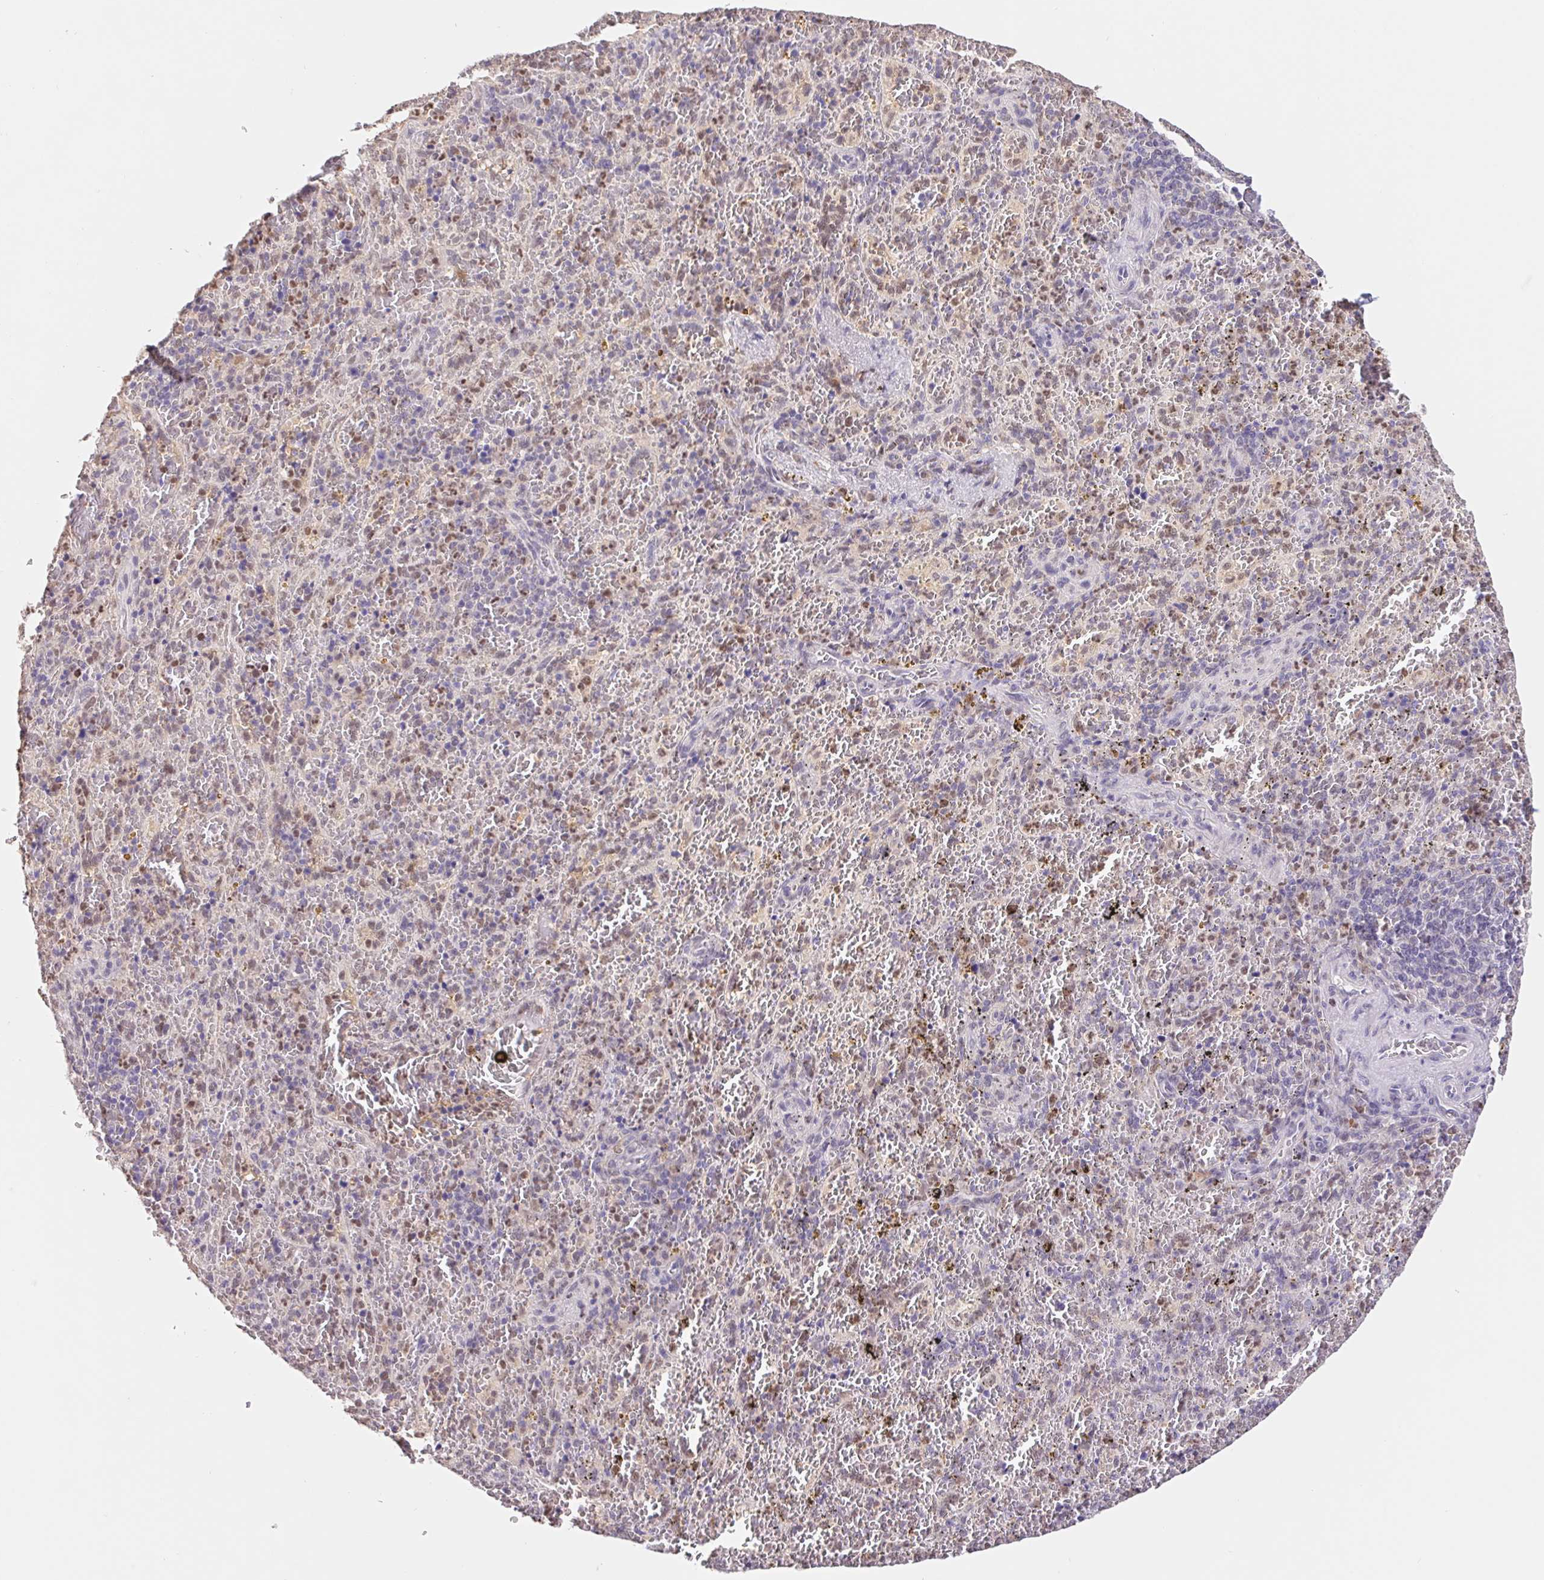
{"staining": {"intensity": "negative", "quantity": "none", "location": "none"}, "tissue": "spleen", "cell_type": "Cells in red pulp", "image_type": "normal", "snomed": [{"axis": "morphology", "description": "Normal tissue, NOS"}, {"axis": "topography", "description": "Spleen"}], "caption": "The immunohistochemistry histopathology image has no significant staining in cells in red pulp of spleen.", "gene": "L3MBTL4", "patient": {"sex": "female", "age": 50}}